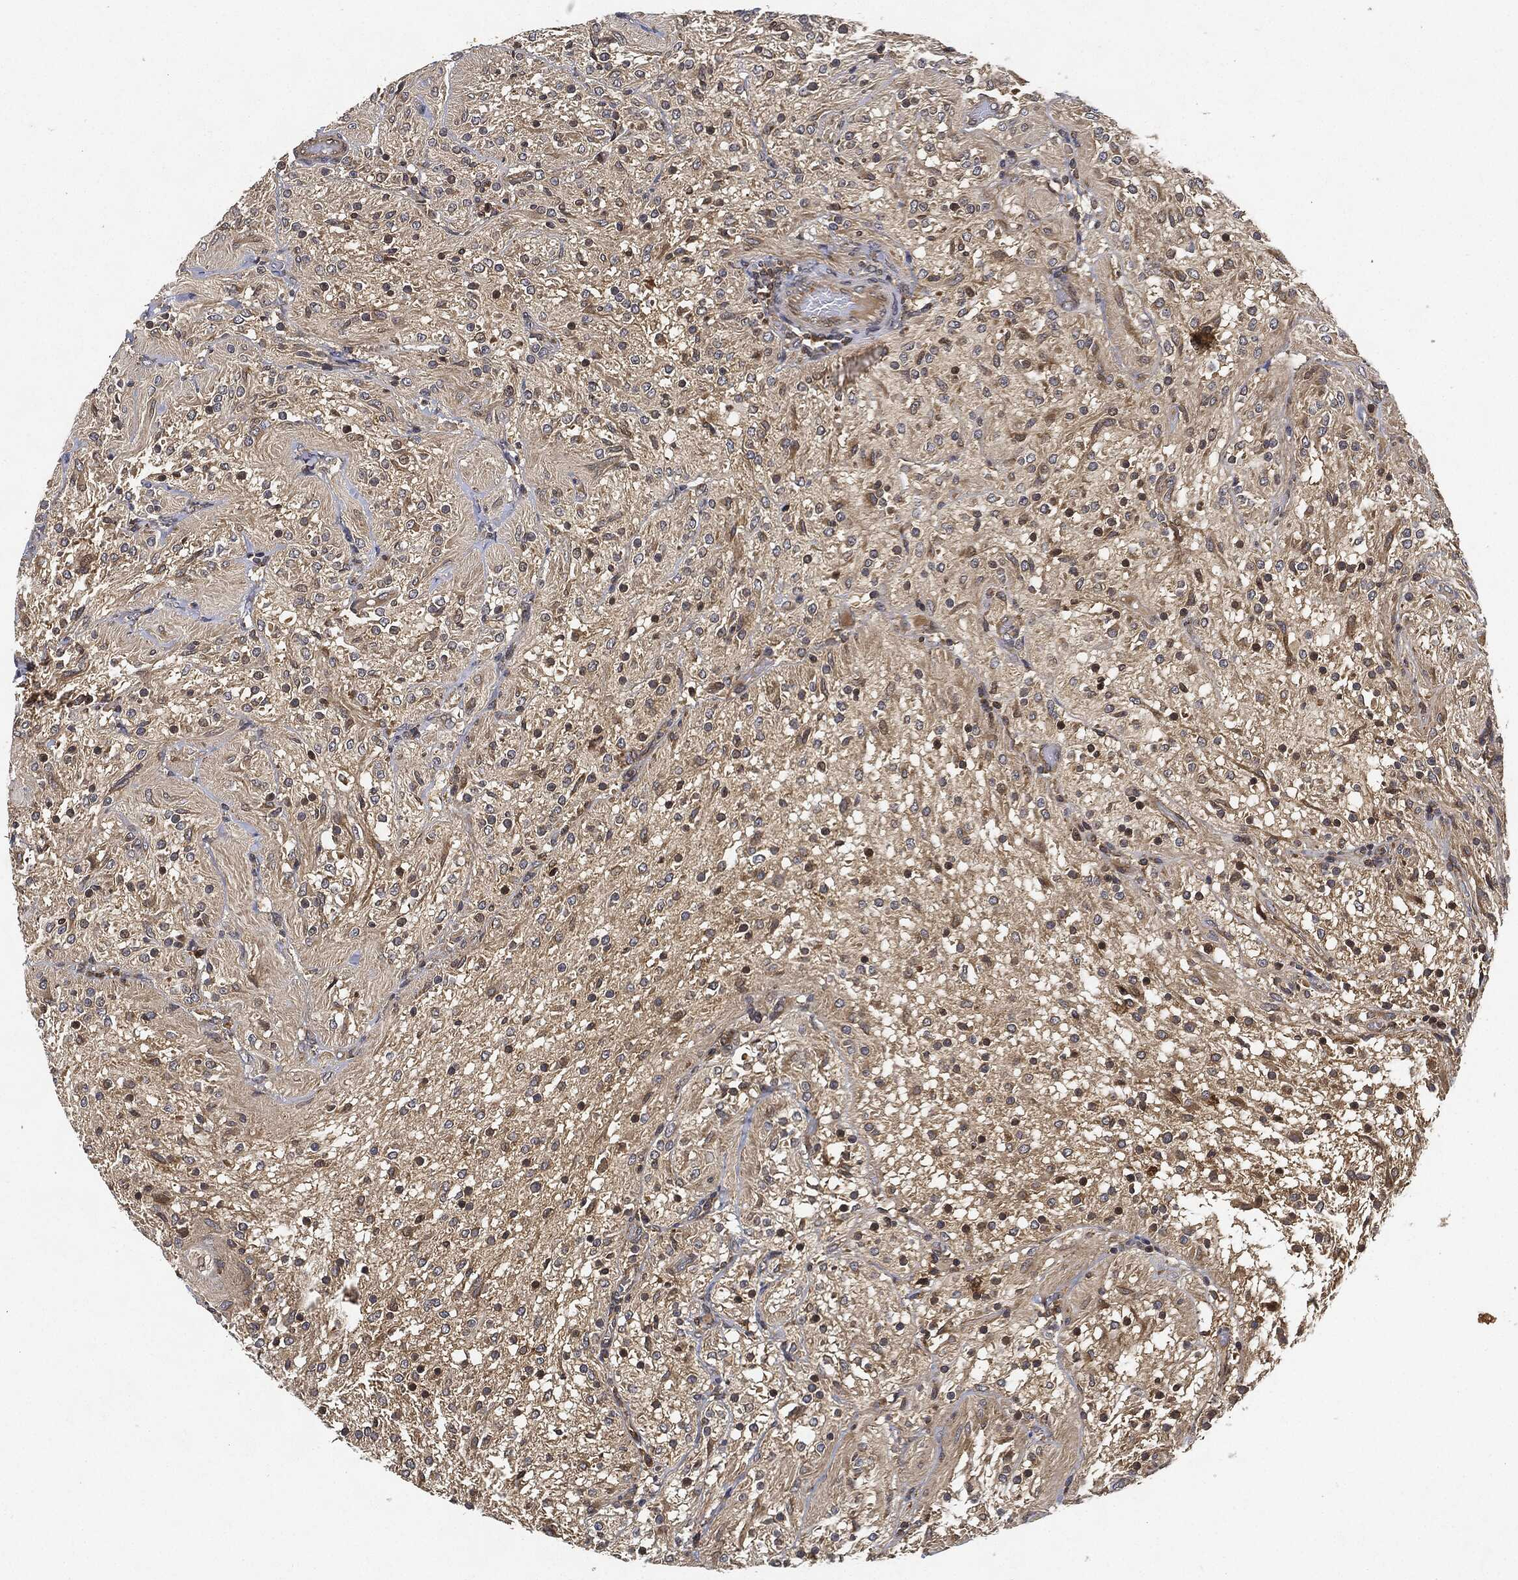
{"staining": {"intensity": "negative", "quantity": "none", "location": "none"}, "tissue": "glioma", "cell_type": "Tumor cells", "image_type": "cancer", "snomed": [{"axis": "morphology", "description": "Glioma, malignant, Low grade"}, {"axis": "topography", "description": "Brain"}], "caption": "There is no significant staining in tumor cells of malignant glioma (low-grade).", "gene": "MLST8", "patient": {"sex": "male", "age": 3}}